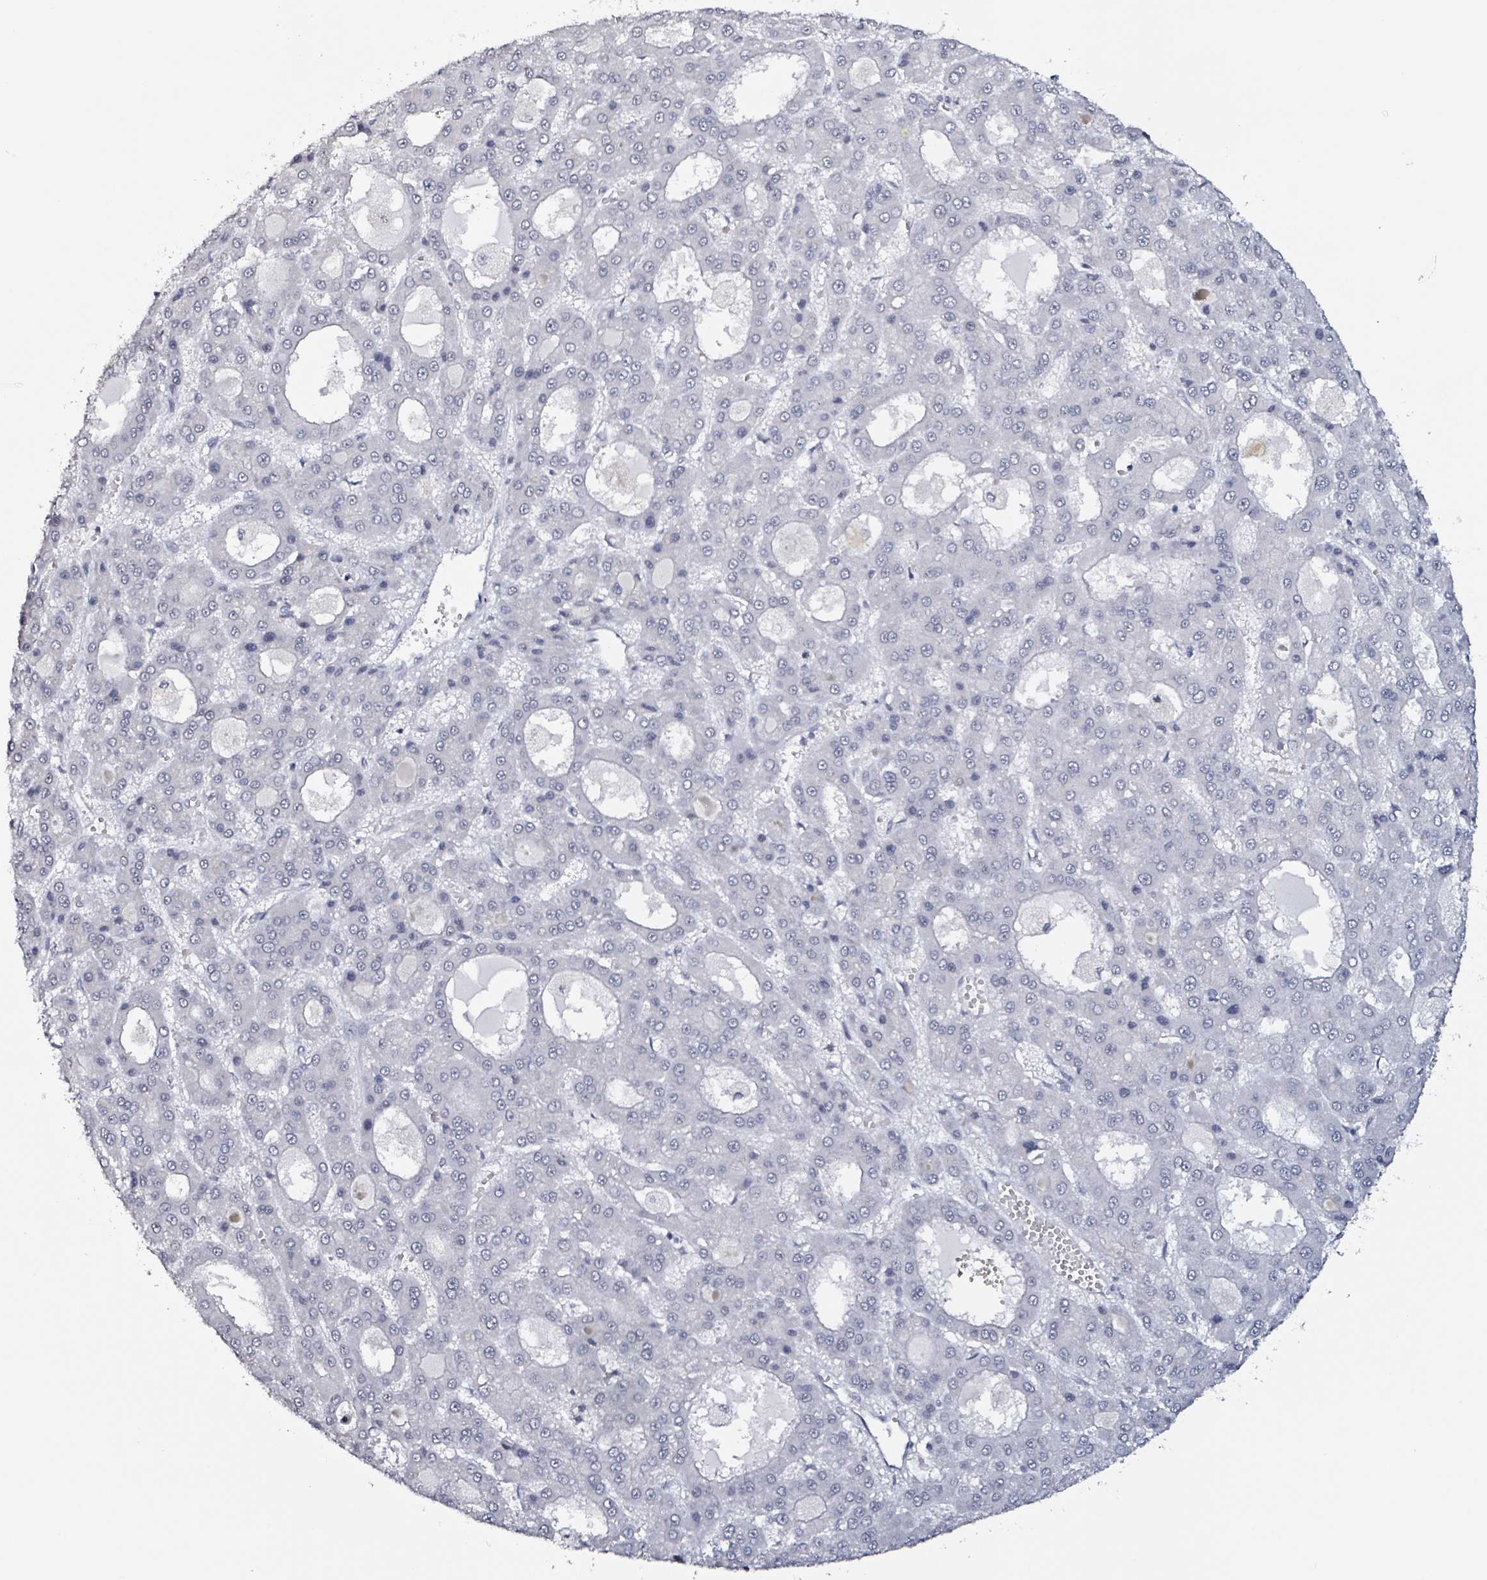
{"staining": {"intensity": "negative", "quantity": "none", "location": "none"}, "tissue": "liver cancer", "cell_type": "Tumor cells", "image_type": "cancer", "snomed": [{"axis": "morphology", "description": "Carcinoma, Hepatocellular, NOS"}, {"axis": "topography", "description": "Liver"}], "caption": "Liver cancer (hepatocellular carcinoma) stained for a protein using IHC demonstrates no expression tumor cells.", "gene": "CA9", "patient": {"sex": "male", "age": 70}}